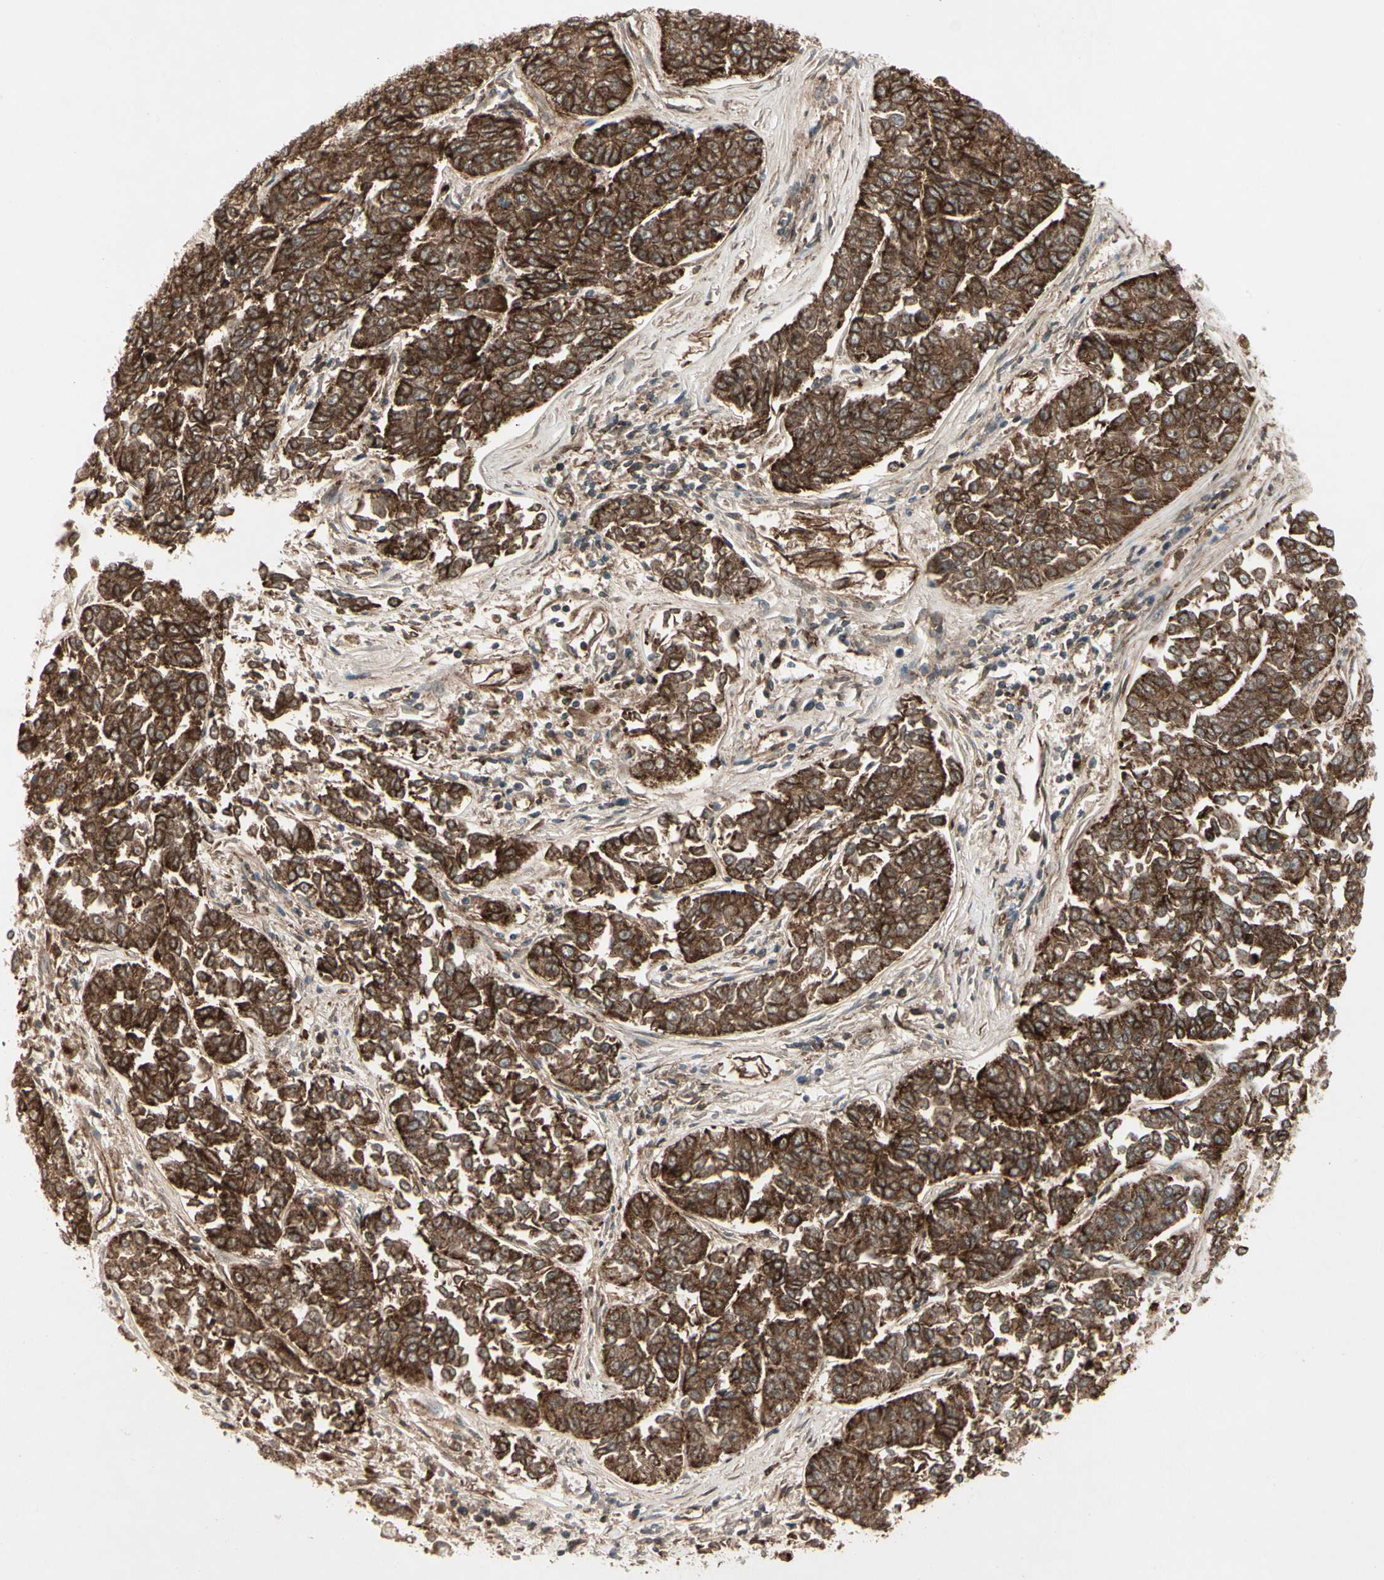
{"staining": {"intensity": "strong", "quantity": ">75%", "location": "cytoplasmic/membranous"}, "tissue": "lung cancer", "cell_type": "Tumor cells", "image_type": "cancer", "snomed": [{"axis": "morphology", "description": "Adenocarcinoma, NOS"}, {"axis": "topography", "description": "Lung"}], "caption": "There is high levels of strong cytoplasmic/membranous staining in tumor cells of lung cancer, as demonstrated by immunohistochemical staining (brown color).", "gene": "FLOT1", "patient": {"sex": "male", "age": 84}}